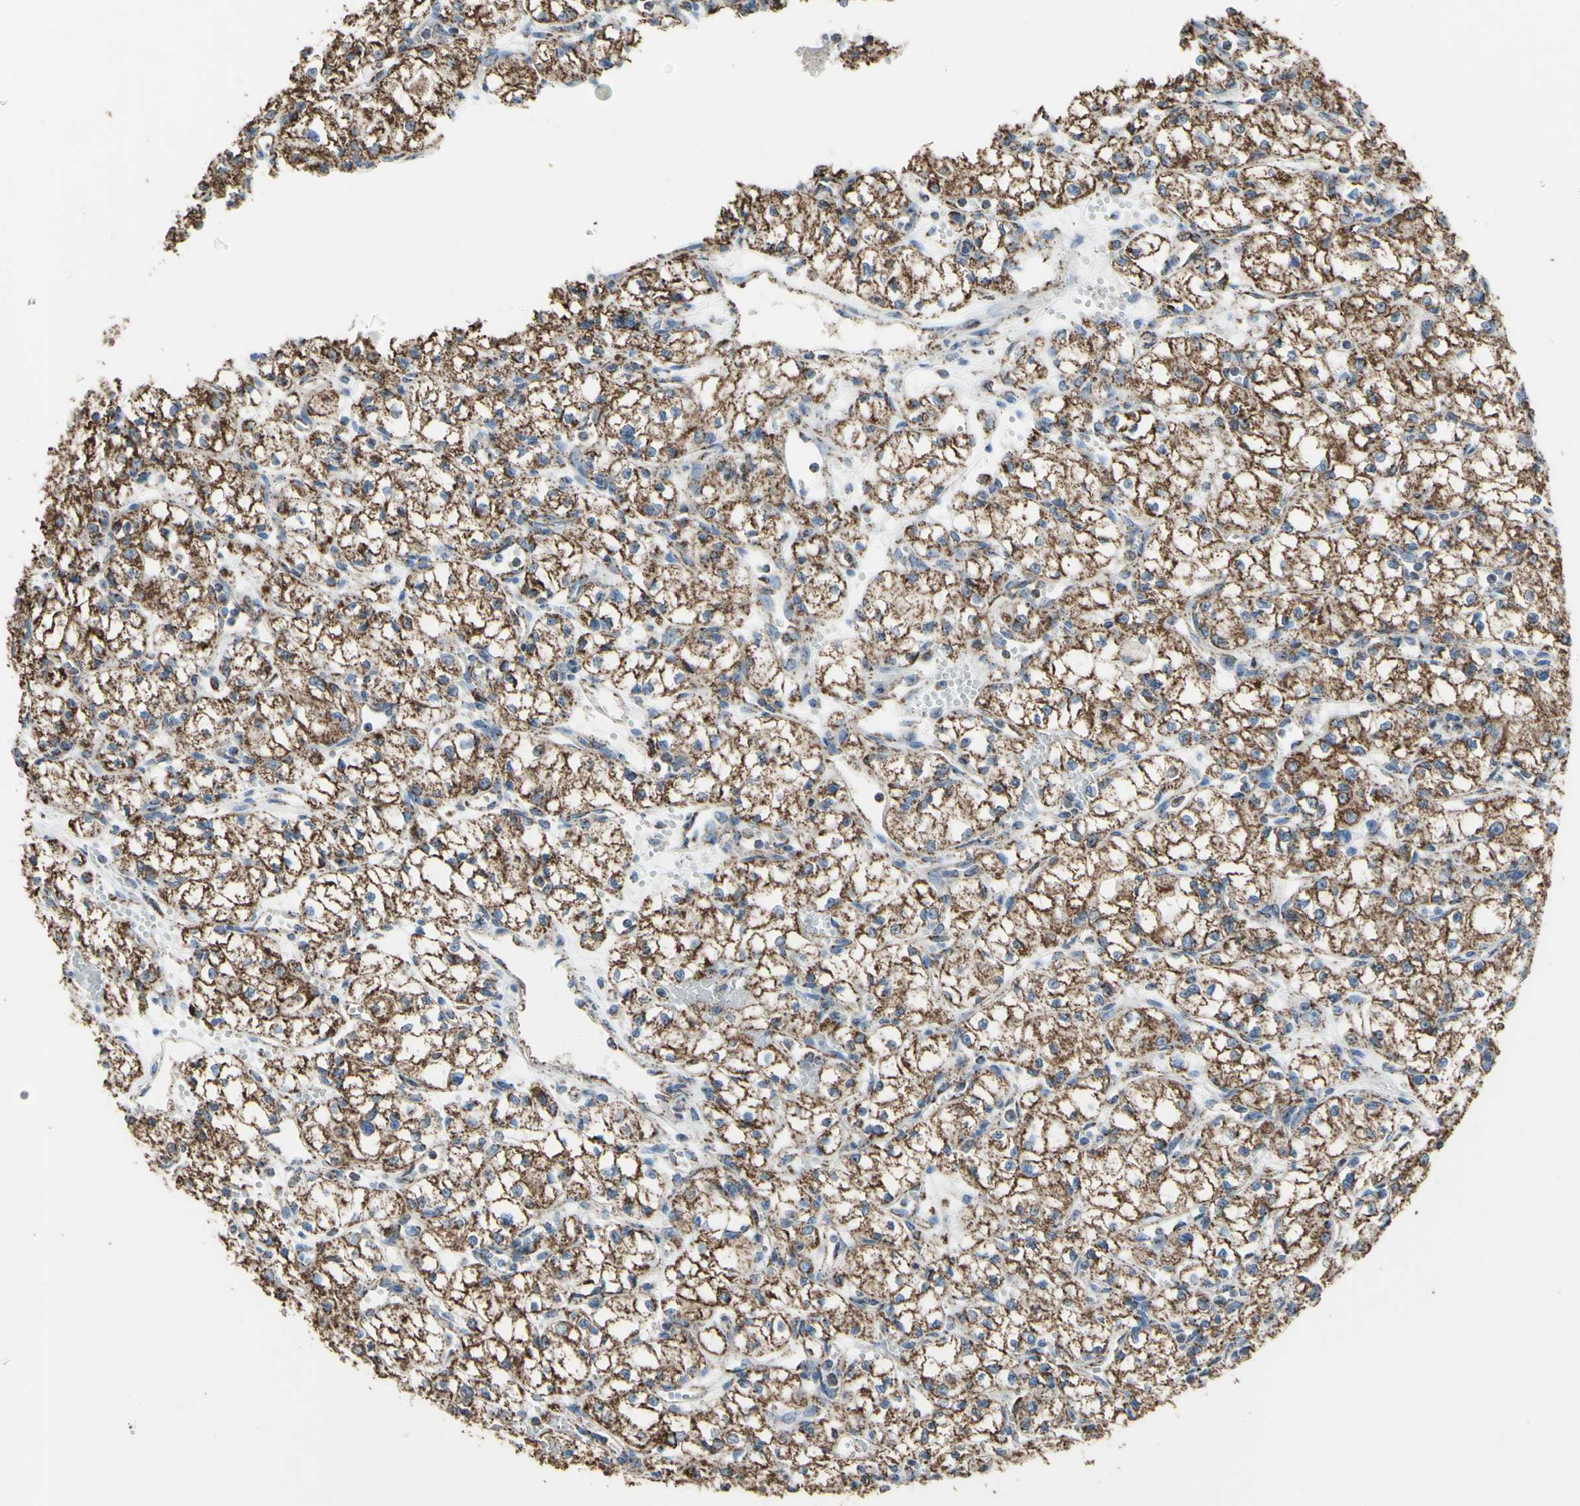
{"staining": {"intensity": "moderate", "quantity": ">75%", "location": "cytoplasmic/membranous"}, "tissue": "renal cancer", "cell_type": "Tumor cells", "image_type": "cancer", "snomed": [{"axis": "morphology", "description": "Normal tissue, NOS"}, {"axis": "morphology", "description": "Adenocarcinoma, NOS"}, {"axis": "topography", "description": "Kidney"}], "caption": "Moderate cytoplasmic/membranous positivity is seen in approximately >75% of tumor cells in adenocarcinoma (renal).", "gene": "CMKLR2", "patient": {"sex": "male", "age": 59}}